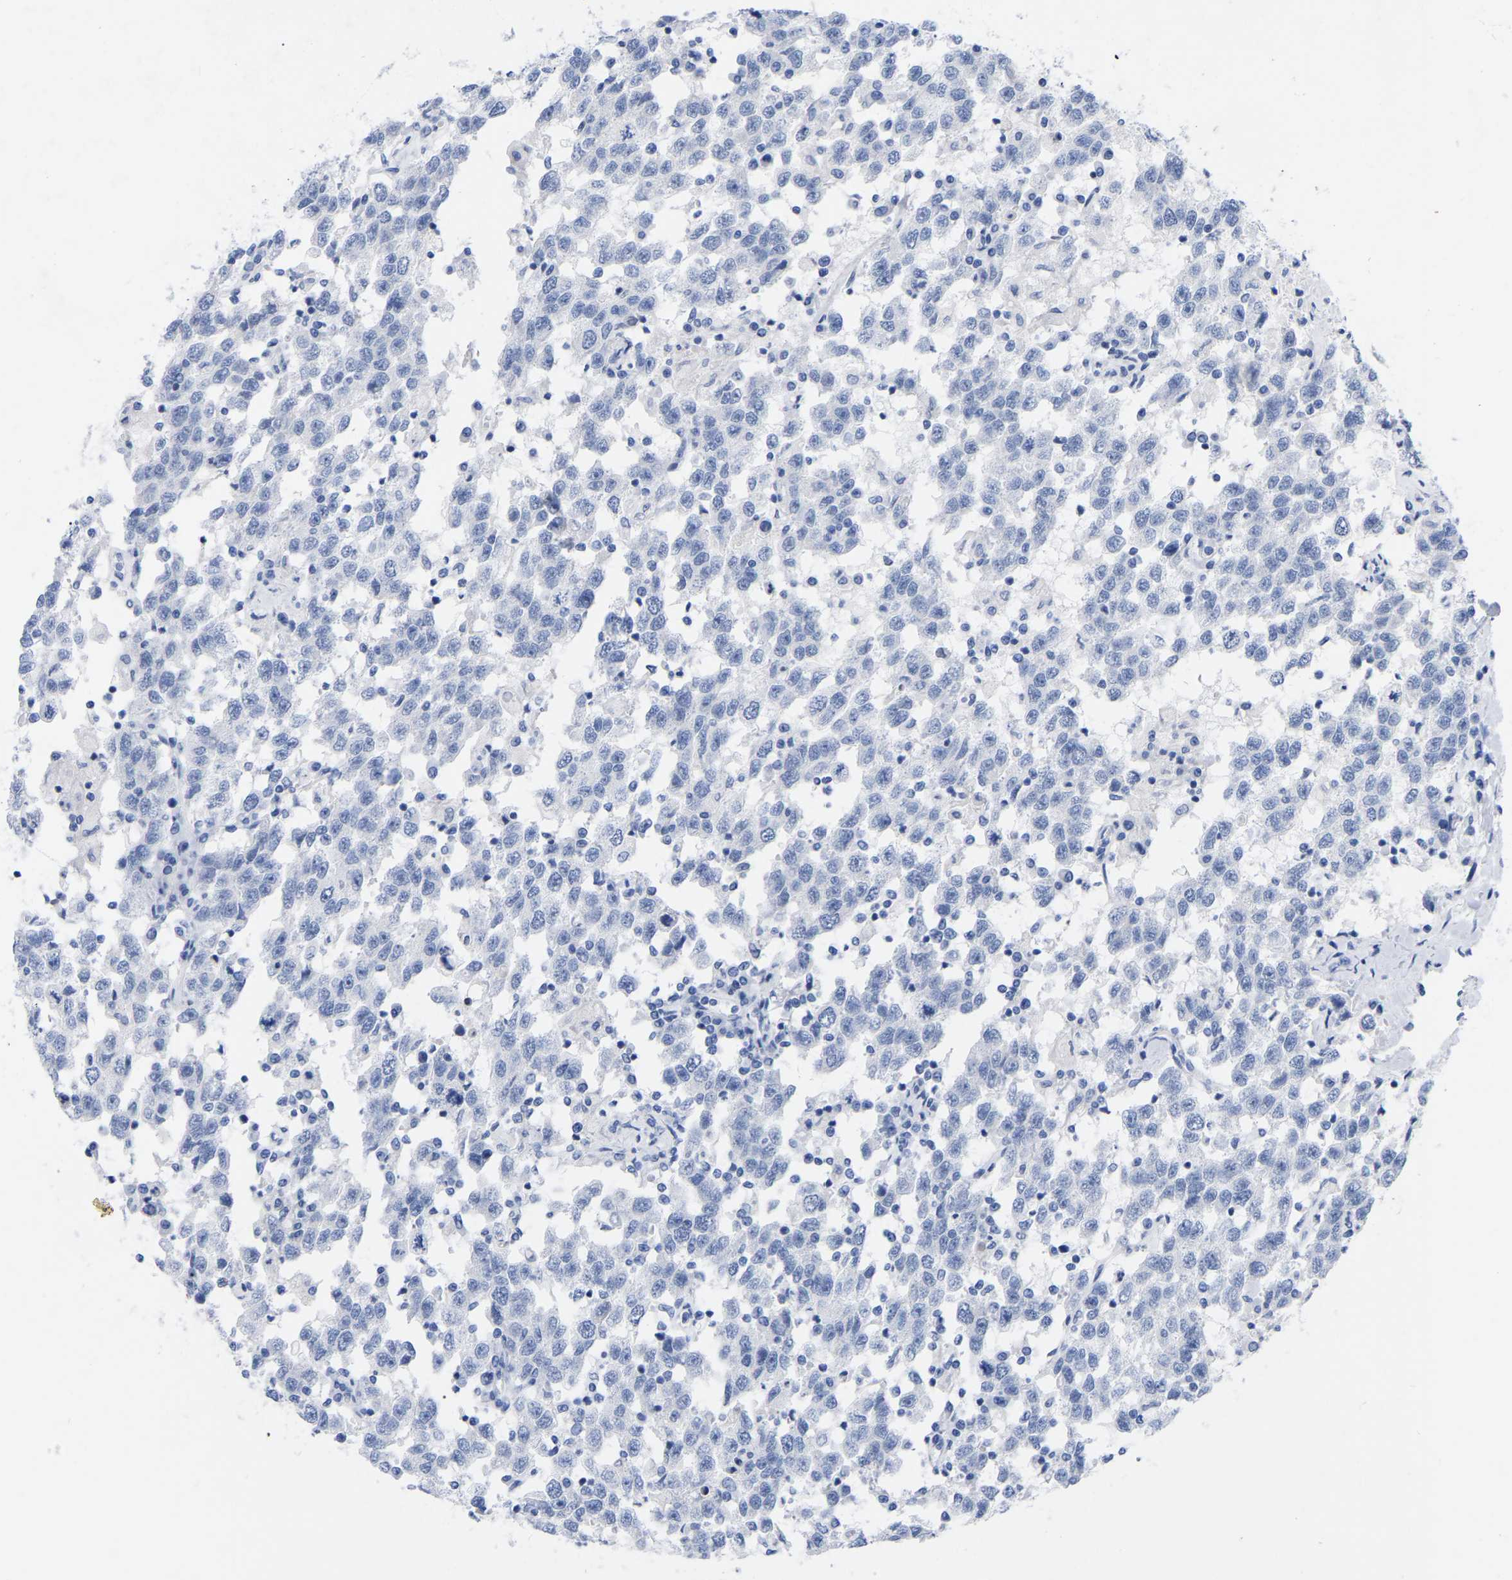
{"staining": {"intensity": "negative", "quantity": "none", "location": "none"}, "tissue": "testis cancer", "cell_type": "Tumor cells", "image_type": "cancer", "snomed": [{"axis": "morphology", "description": "Seminoma, NOS"}, {"axis": "topography", "description": "Testis"}], "caption": "DAB (3,3'-diaminobenzidine) immunohistochemical staining of seminoma (testis) reveals no significant expression in tumor cells.", "gene": "ZNF629", "patient": {"sex": "male", "age": 41}}